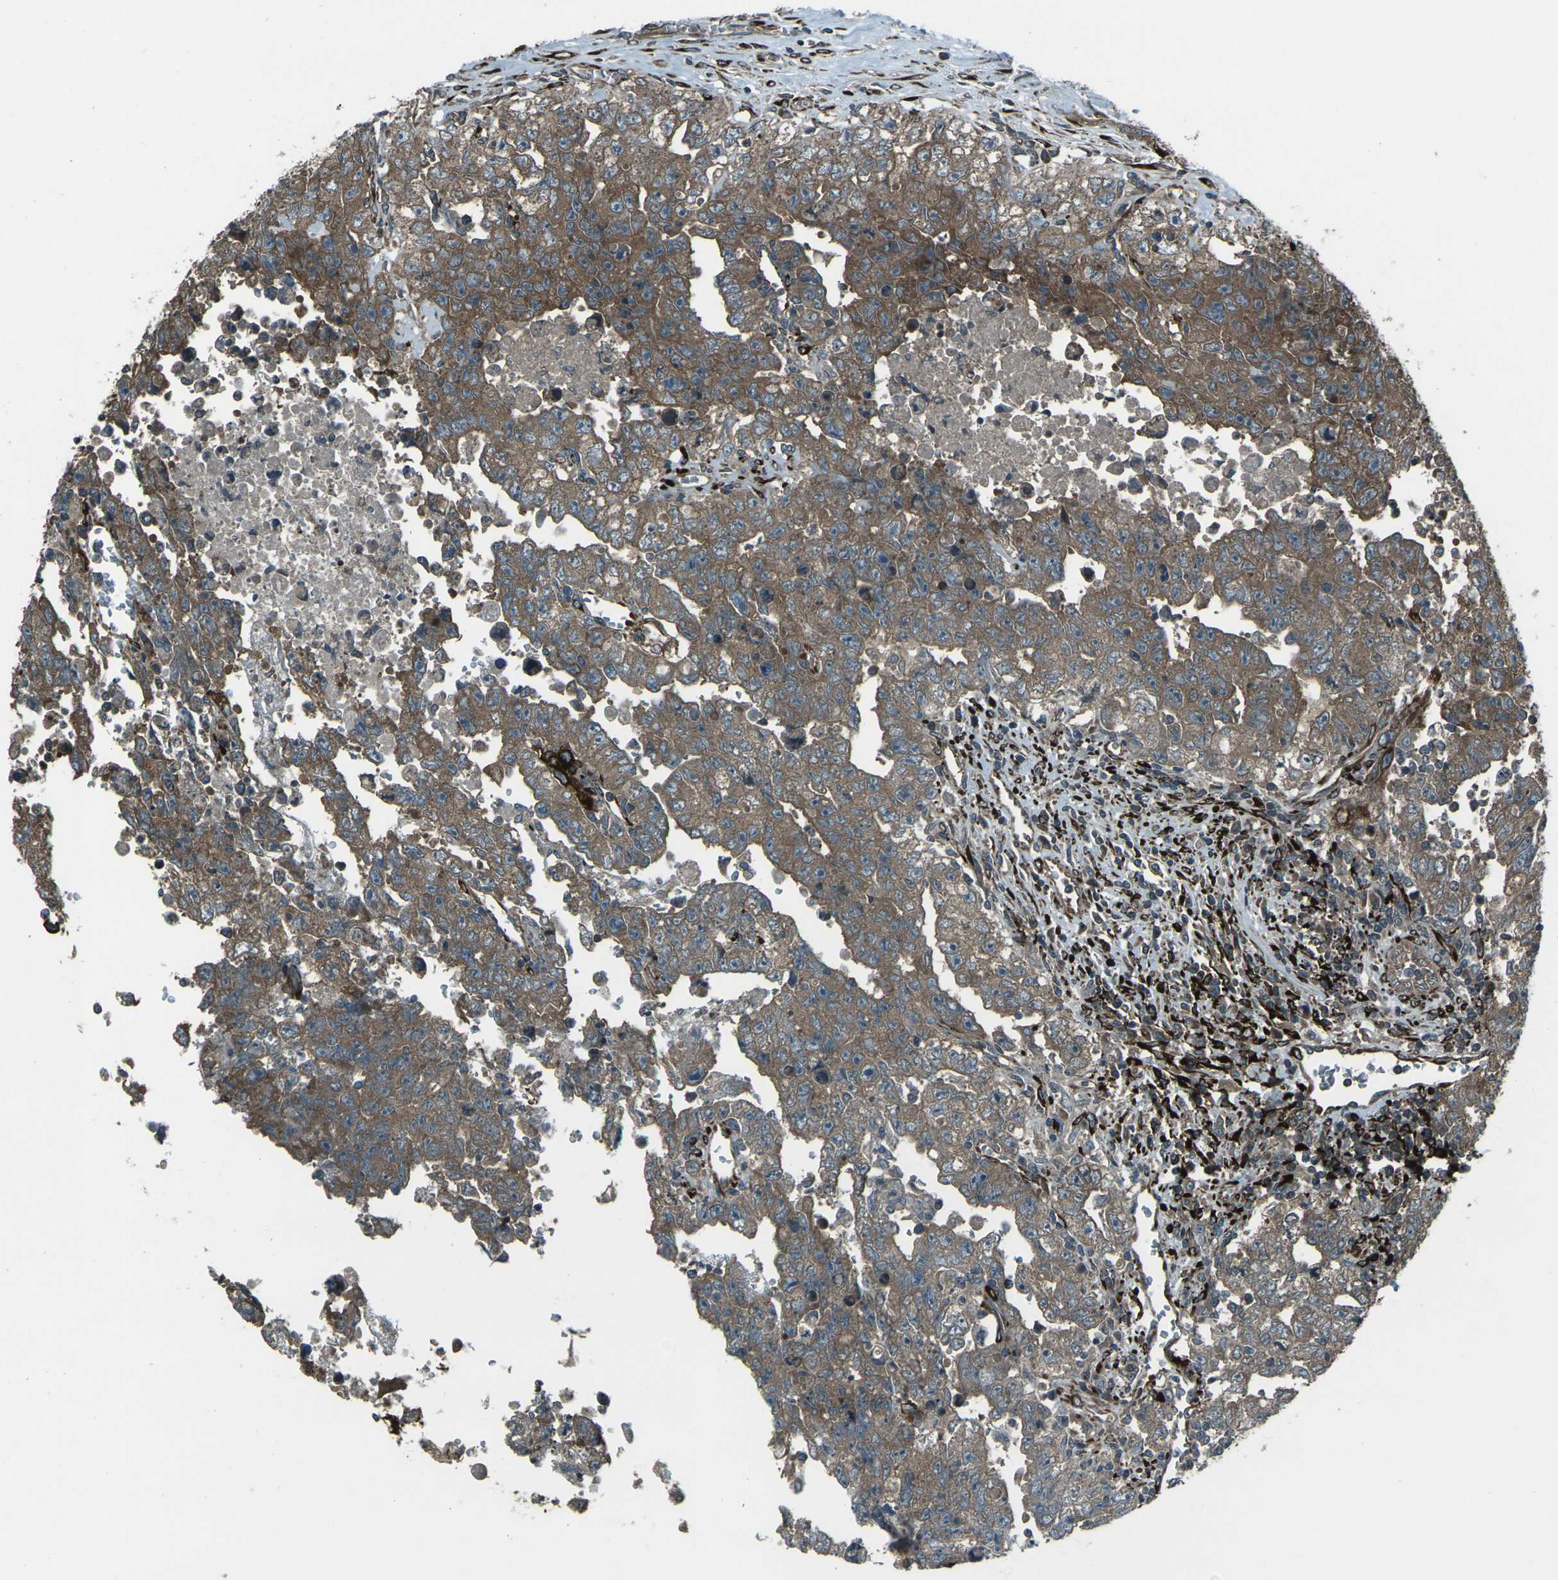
{"staining": {"intensity": "moderate", "quantity": ">75%", "location": "cytoplasmic/membranous"}, "tissue": "testis cancer", "cell_type": "Tumor cells", "image_type": "cancer", "snomed": [{"axis": "morphology", "description": "Carcinoma, Embryonal, NOS"}, {"axis": "topography", "description": "Testis"}], "caption": "Immunohistochemical staining of testis cancer shows moderate cytoplasmic/membranous protein staining in about >75% of tumor cells.", "gene": "LSMEM1", "patient": {"sex": "male", "age": 28}}